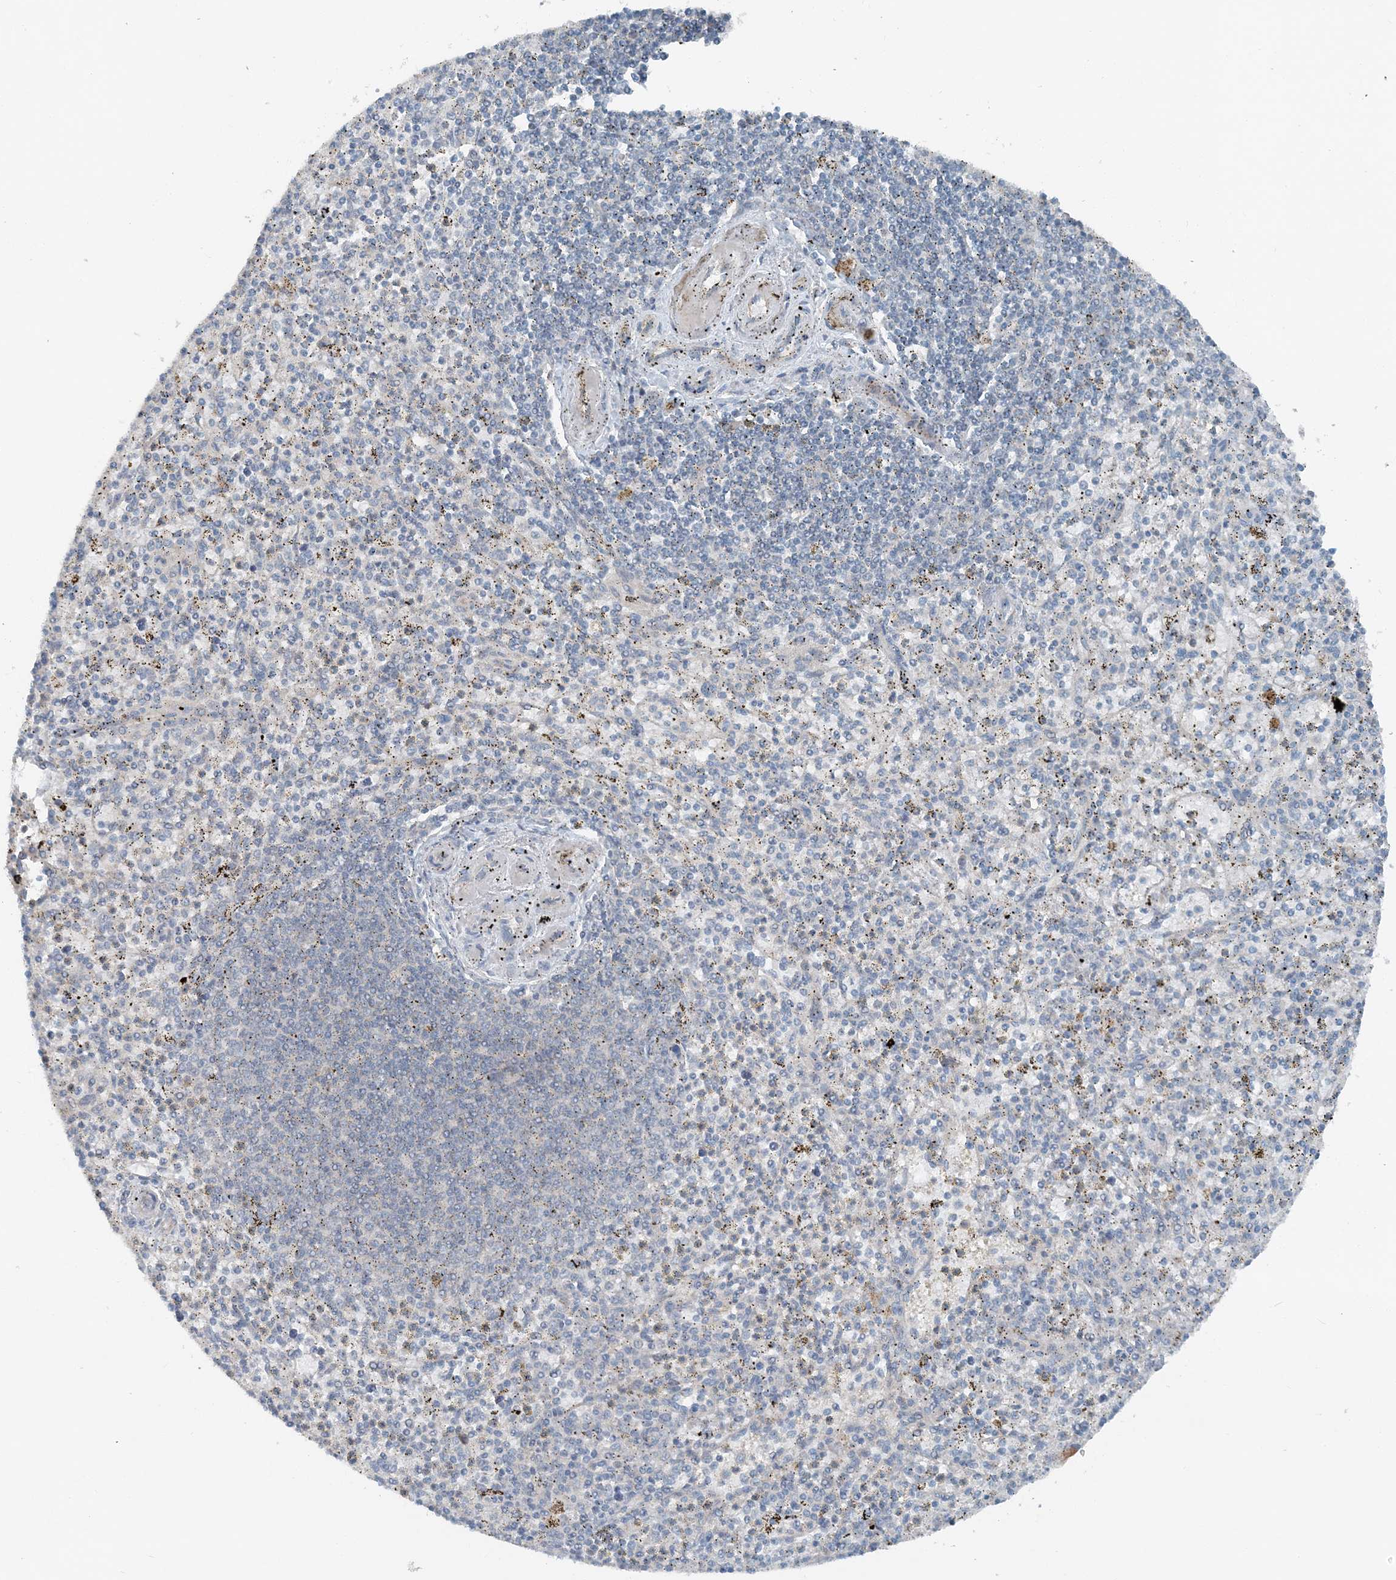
{"staining": {"intensity": "negative", "quantity": "none", "location": "none"}, "tissue": "spleen", "cell_type": "Cells in red pulp", "image_type": "normal", "snomed": [{"axis": "morphology", "description": "Normal tissue, NOS"}, {"axis": "topography", "description": "Spleen"}], "caption": "Protein analysis of normal spleen shows no significant positivity in cells in red pulp. (Stains: DAB immunohistochemistry with hematoxylin counter stain, Microscopy: brightfield microscopy at high magnification).", "gene": "MITD1", "patient": {"sex": "male", "age": 72}}